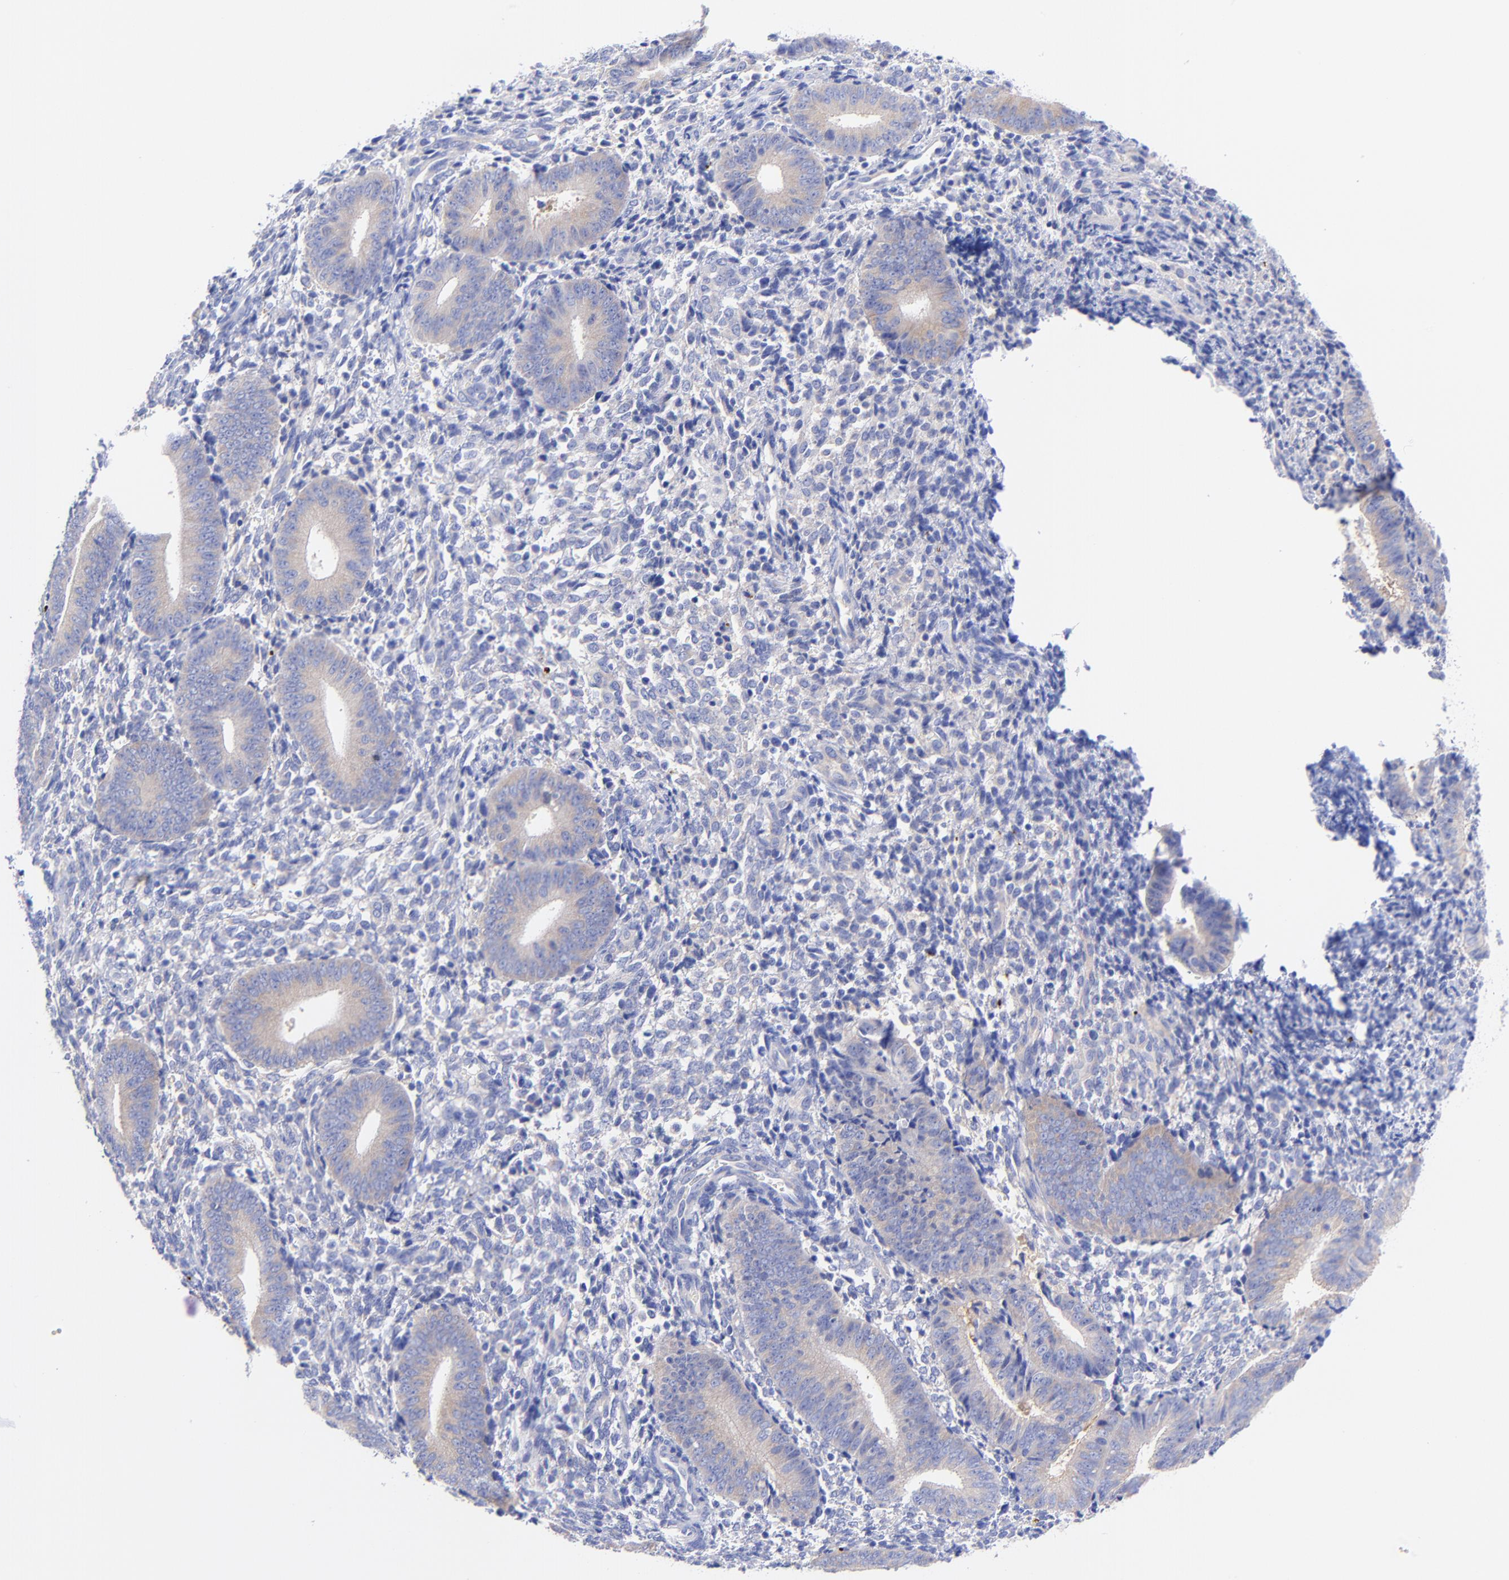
{"staining": {"intensity": "negative", "quantity": "none", "location": "none"}, "tissue": "endometrium", "cell_type": "Cells in endometrial stroma", "image_type": "normal", "snomed": [{"axis": "morphology", "description": "Normal tissue, NOS"}, {"axis": "topography", "description": "Uterus"}, {"axis": "topography", "description": "Endometrium"}], "caption": "Micrograph shows no protein expression in cells in endometrial stroma of normal endometrium.", "gene": "GPHN", "patient": {"sex": "female", "age": 33}}